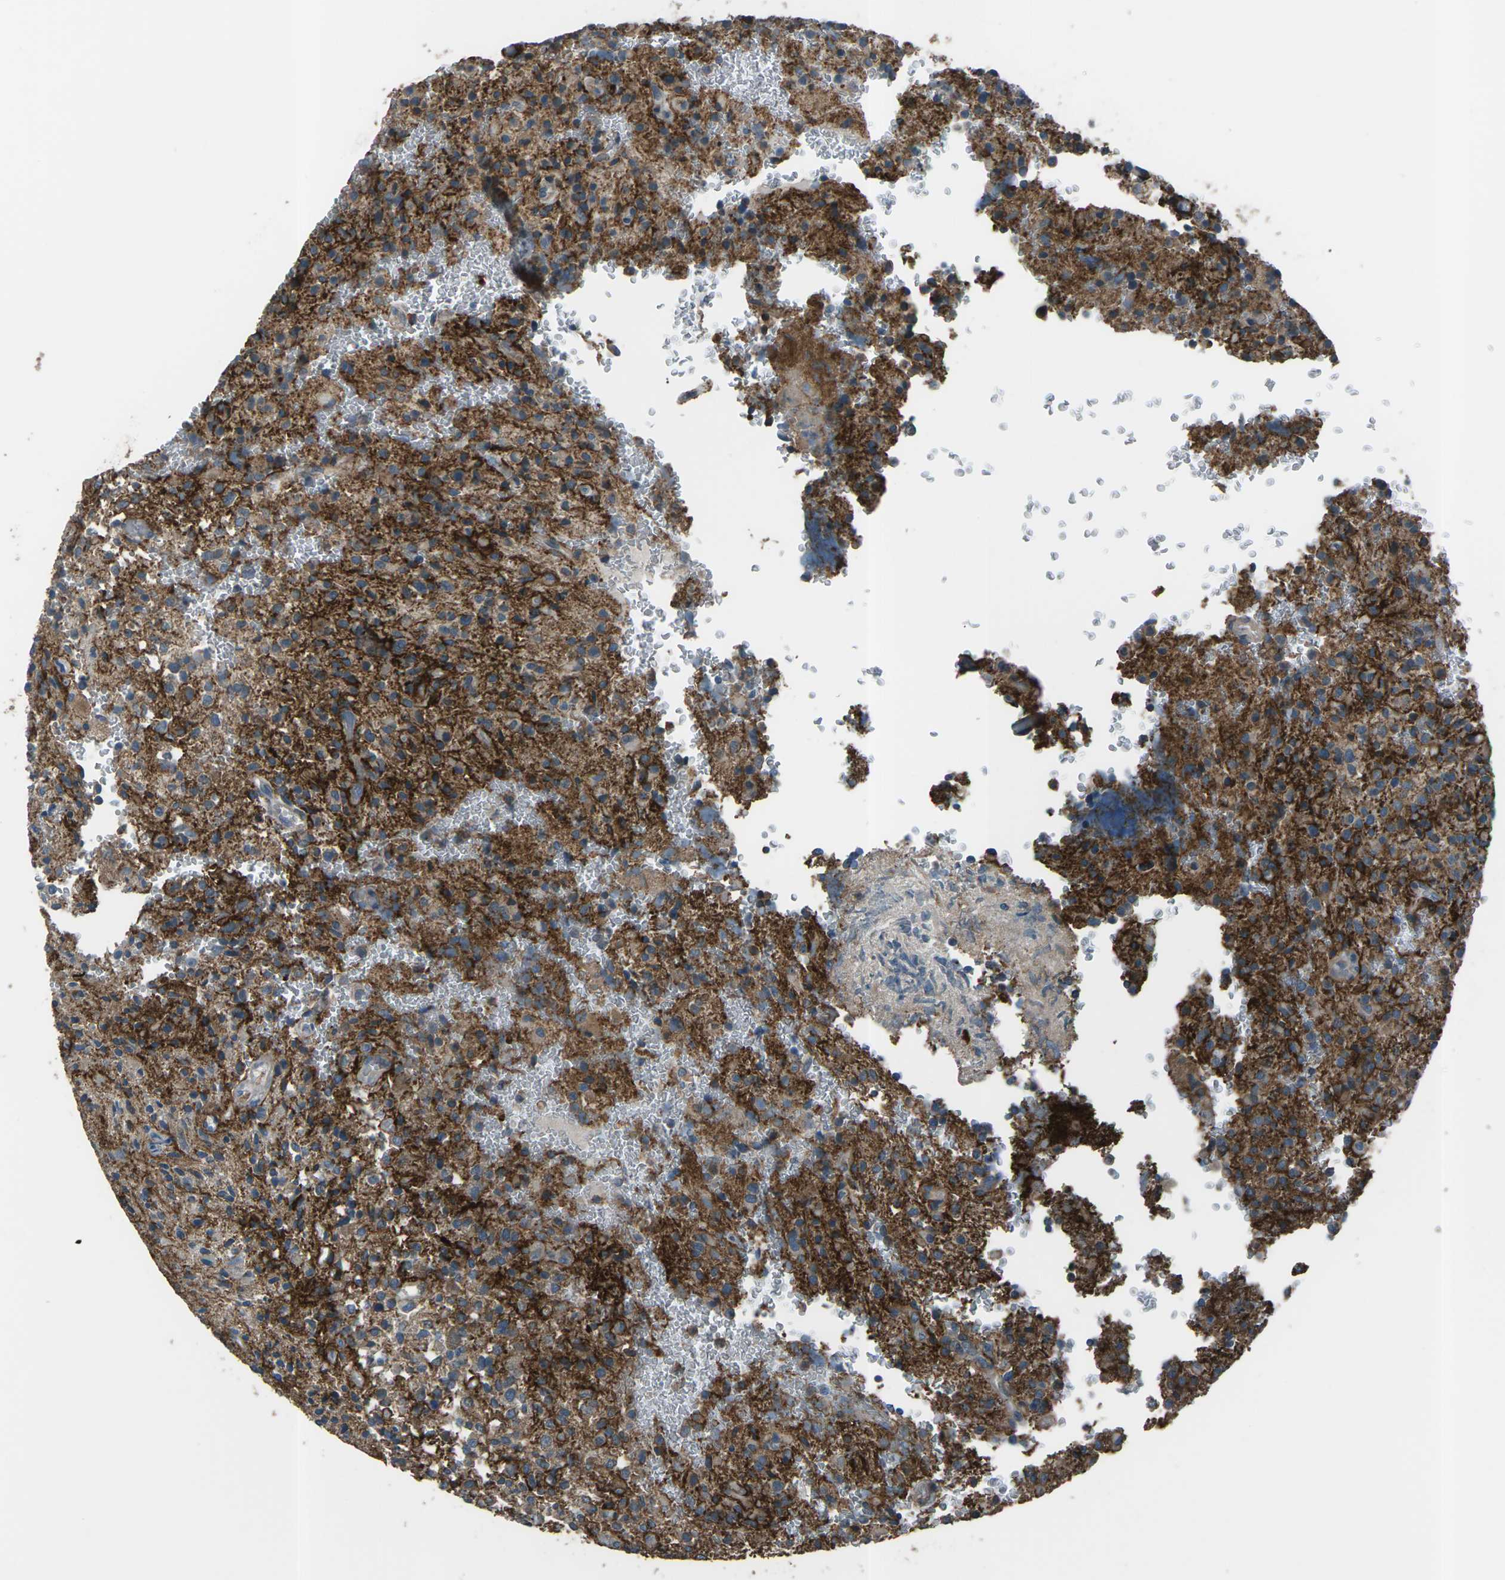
{"staining": {"intensity": "moderate", "quantity": ">75%", "location": "cytoplasmic/membranous"}, "tissue": "glioma", "cell_type": "Tumor cells", "image_type": "cancer", "snomed": [{"axis": "morphology", "description": "Glioma, malignant, High grade"}, {"axis": "topography", "description": "Brain"}], "caption": "About >75% of tumor cells in human glioma demonstrate moderate cytoplasmic/membranous protein positivity as visualized by brown immunohistochemical staining.", "gene": "CMTM4", "patient": {"sex": "male", "age": 71}}